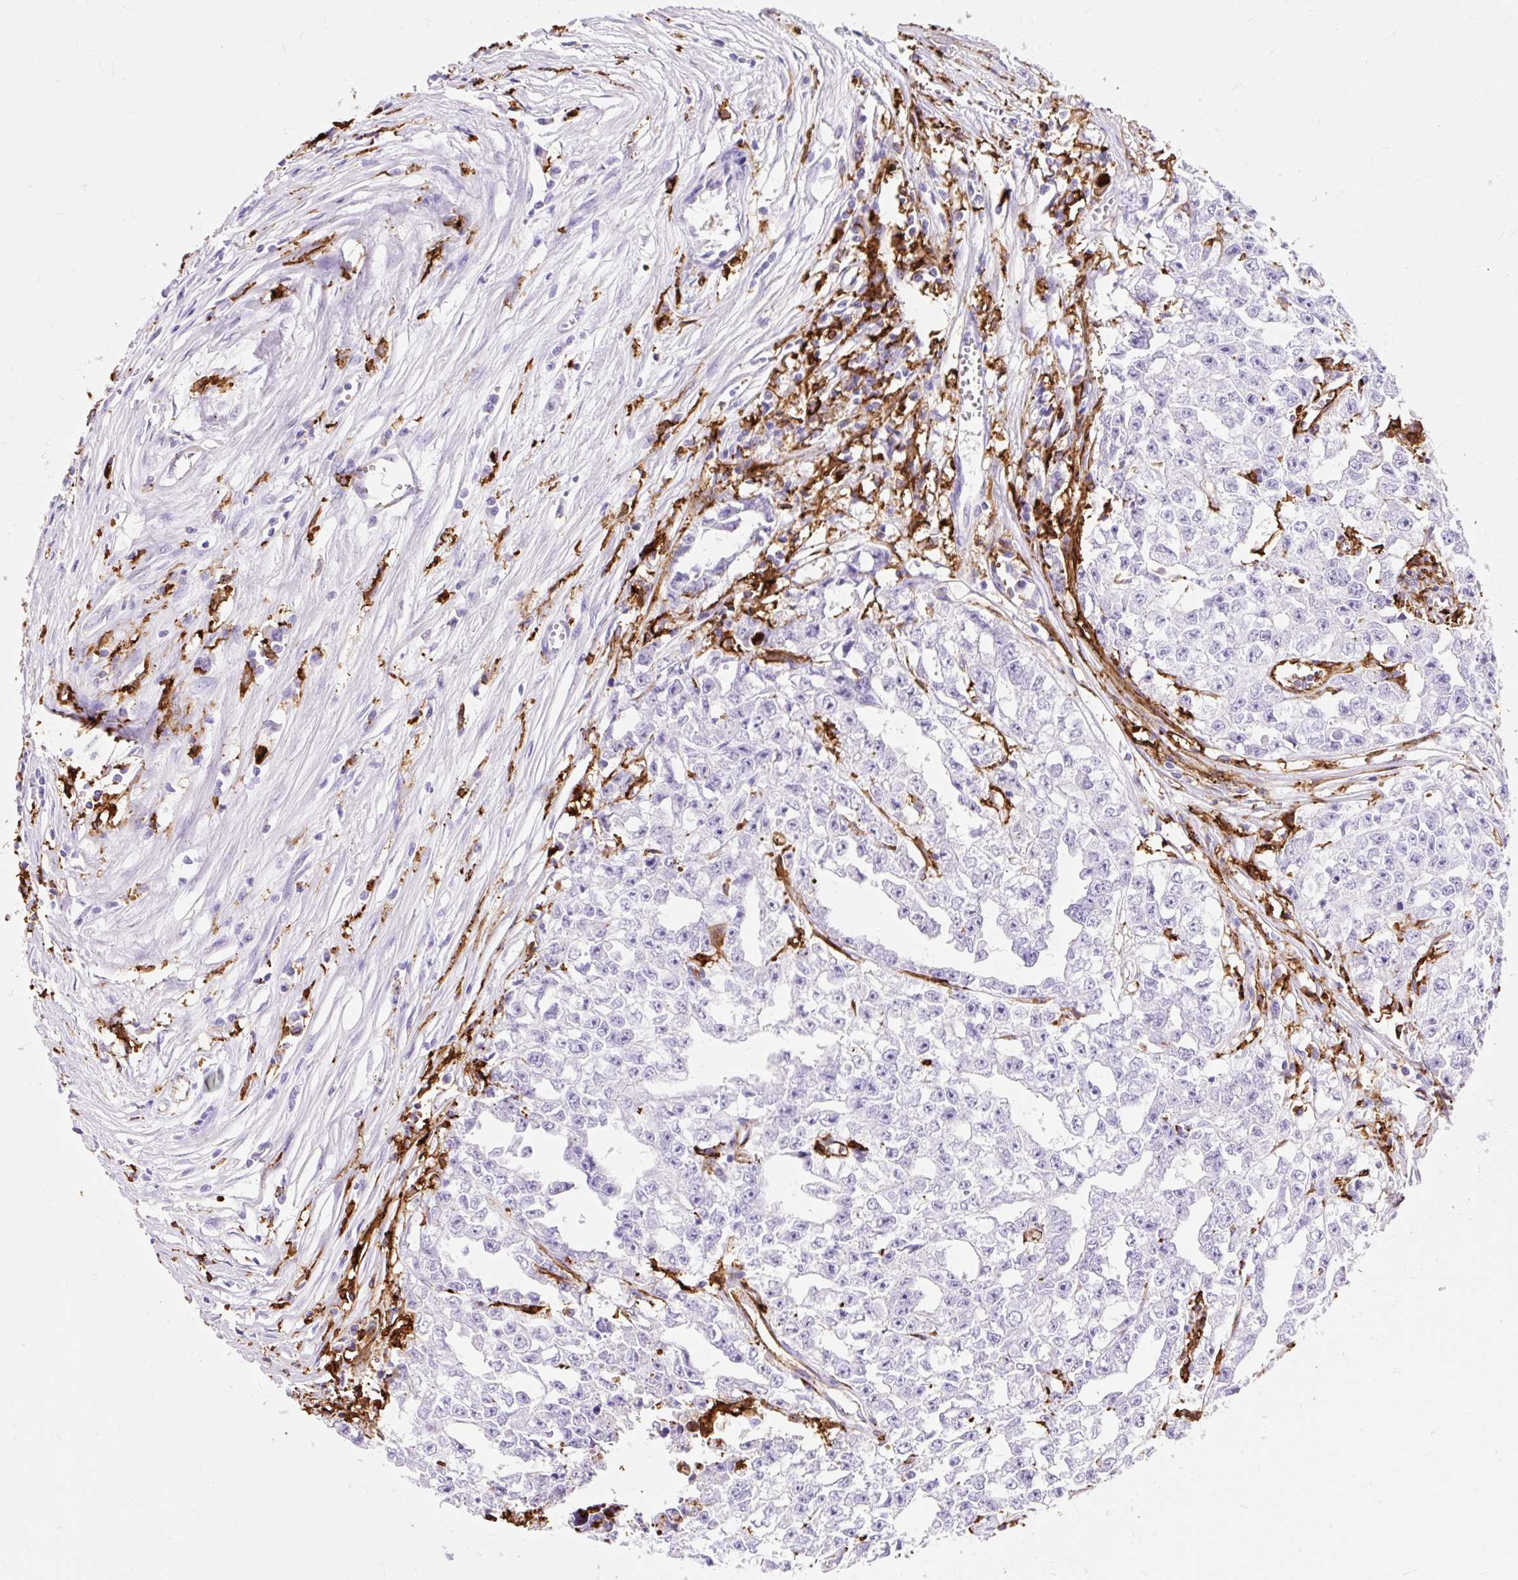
{"staining": {"intensity": "negative", "quantity": "none", "location": "none"}, "tissue": "testis cancer", "cell_type": "Tumor cells", "image_type": "cancer", "snomed": [{"axis": "morphology", "description": "Seminoma, NOS"}, {"axis": "morphology", "description": "Carcinoma, Embryonal, NOS"}, {"axis": "topography", "description": "Testis"}], "caption": "There is no significant staining in tumor cells of testis cancer (seminoma).", "gene": "HLA-DRA", "patient": {"sex": "male", "age": 43}}